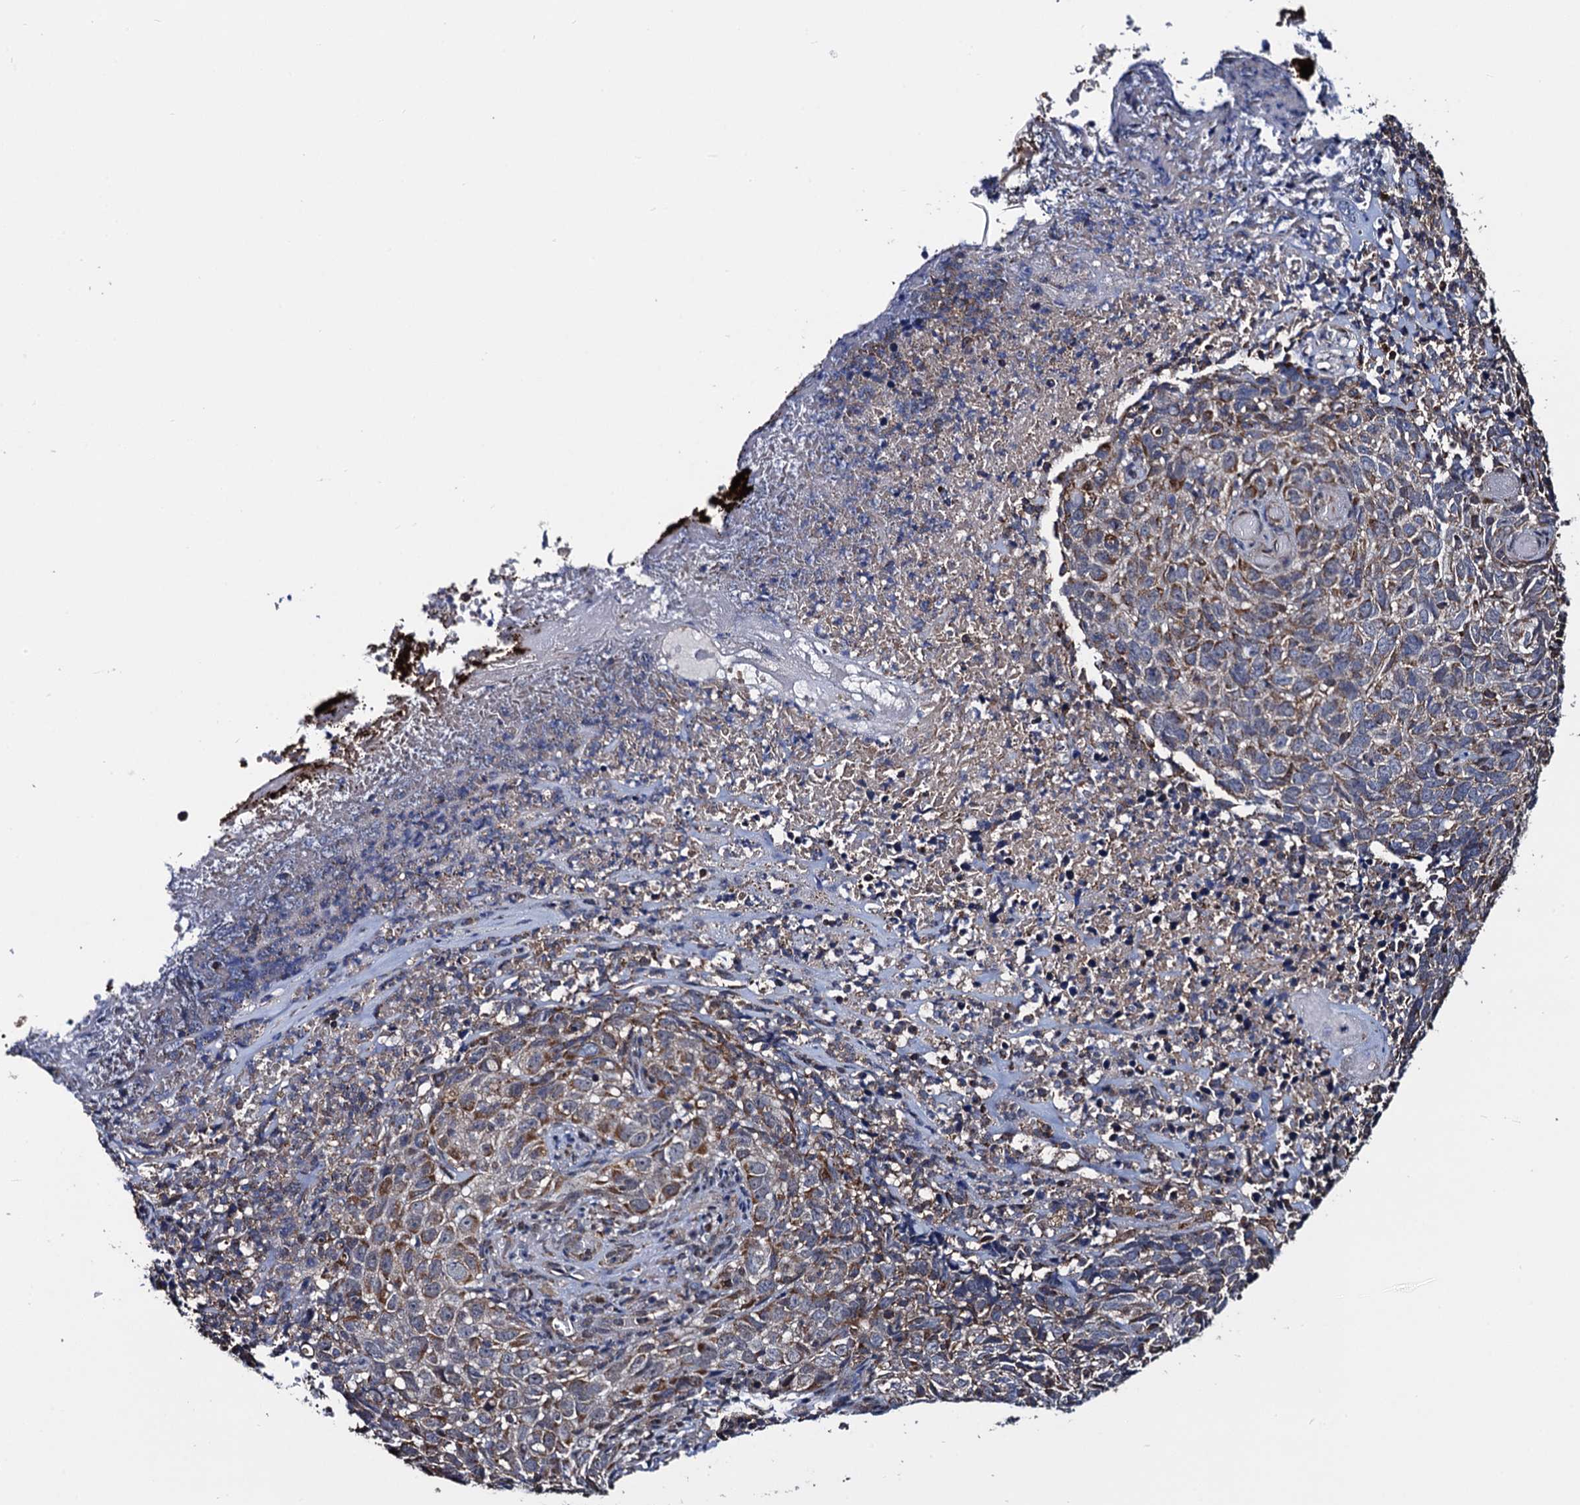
{"staining": {"intensity": "moderate", "quantity": "25%-75%", "location": "cytoplasmic/membranous"}, "tissue": "skin cancer", "cell_type": "Tumor cells", "image_type": "cancer", "snomed": [{"axis": "morphology", "description": "Basal cell carcinoma"}, {"axis": "topography", "description": "Skin"}], "caption": "The photomicrograph shows staining of skin basal cell carcinoma, revealing moderate cytoplasmic/membranous protein positivity (brown color) within tumor cells.", "gene": "PTCD3", "patient": {"sex": "female", "age": 84}}